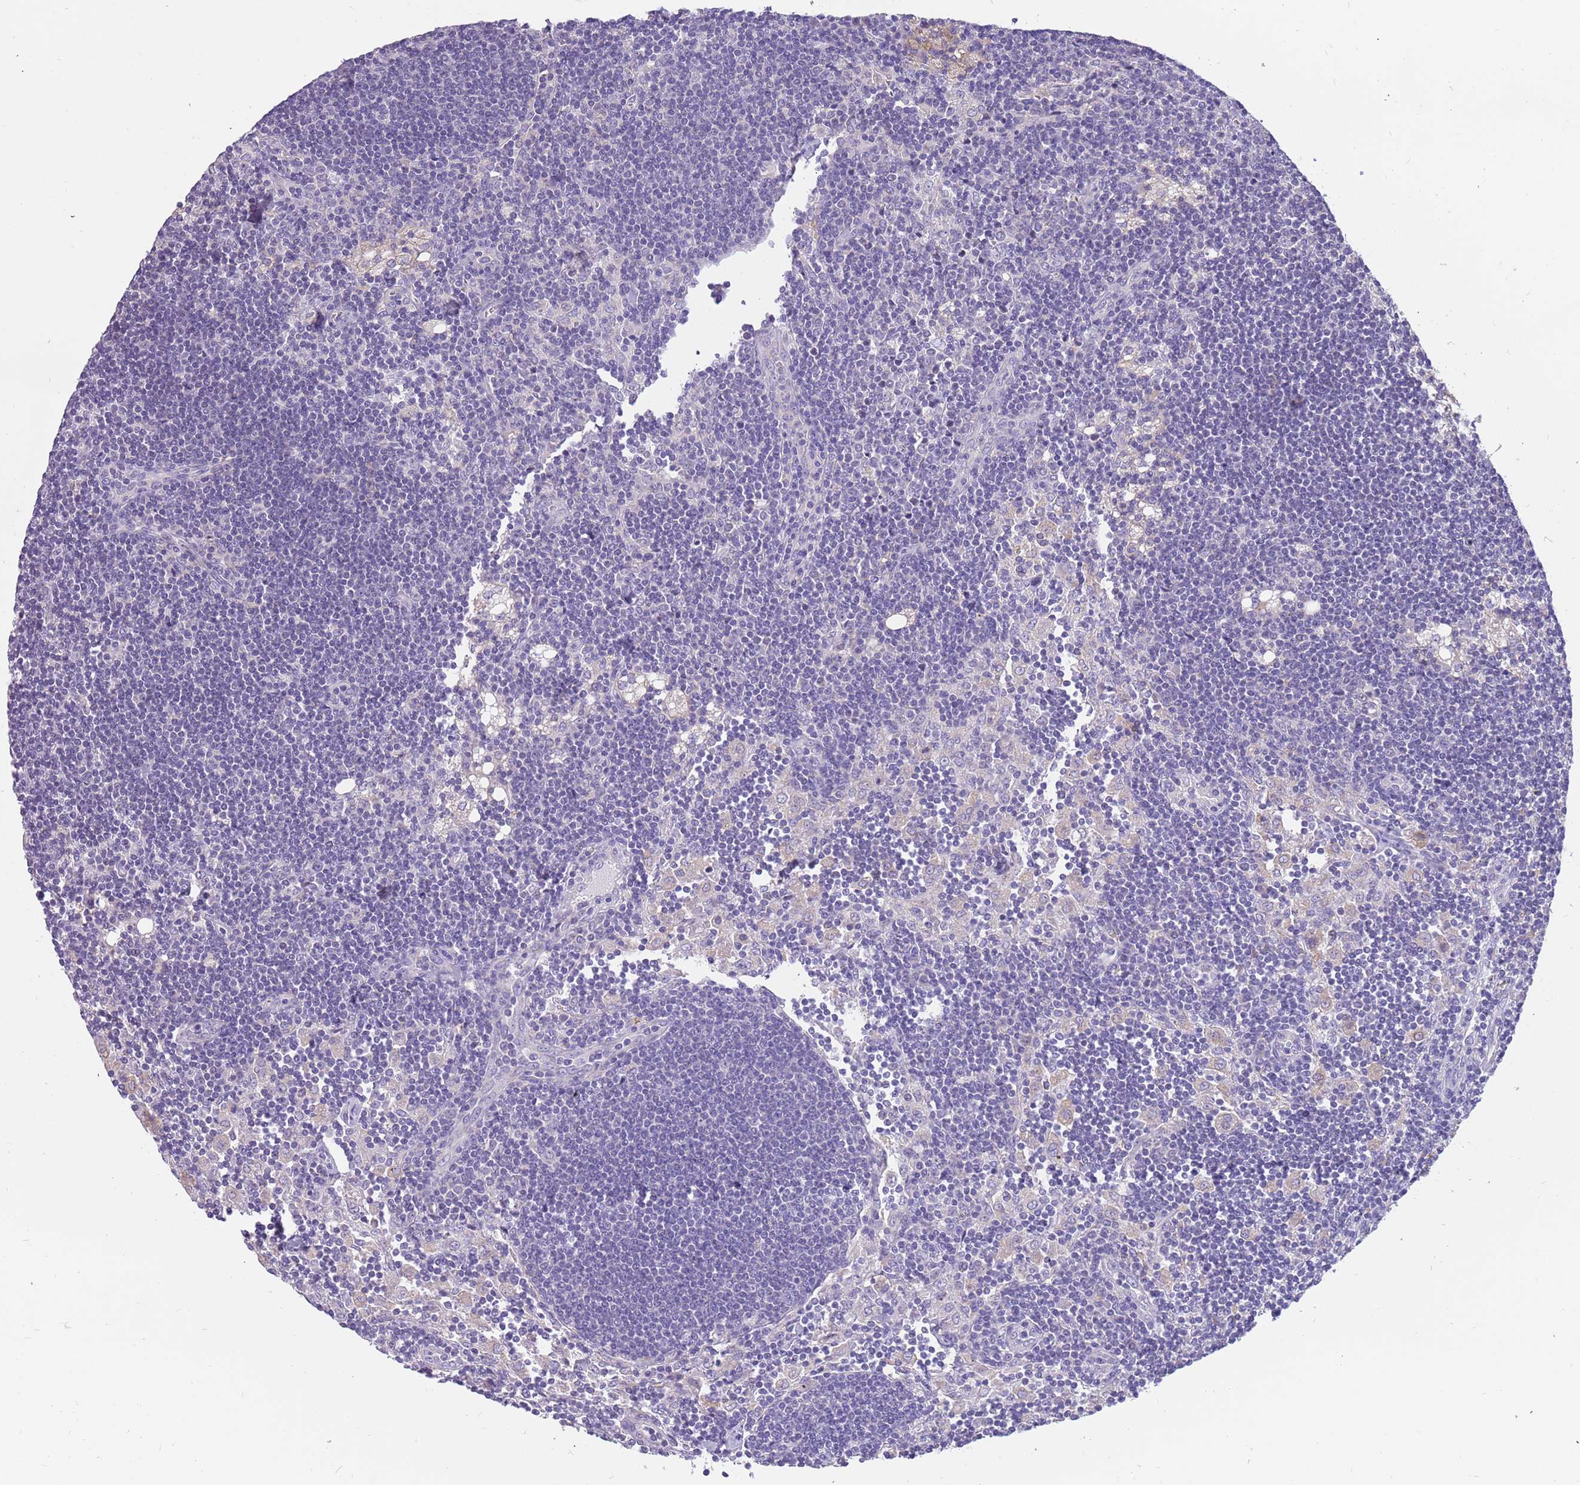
{"staining": {"intensity": "negative", "quantity": "none", "location": "none"}, "tissue": "lymph node", "cell_type": "Germinal center cells", "image_type": "normal", "snomed": [{"axis": "morphology", "description": "Normal tissue, NOS"}, {"axis": "topography", "description": "Lymph node"}], "caption": "An image of lymph node stained for a protein reveals no brown staining in germinal center cells. (Immunohistochemistry (ihc), brightfield microscopy, high magnification).", "gene": "RHCG", "patient": {"sex": "male", "age": 24}}